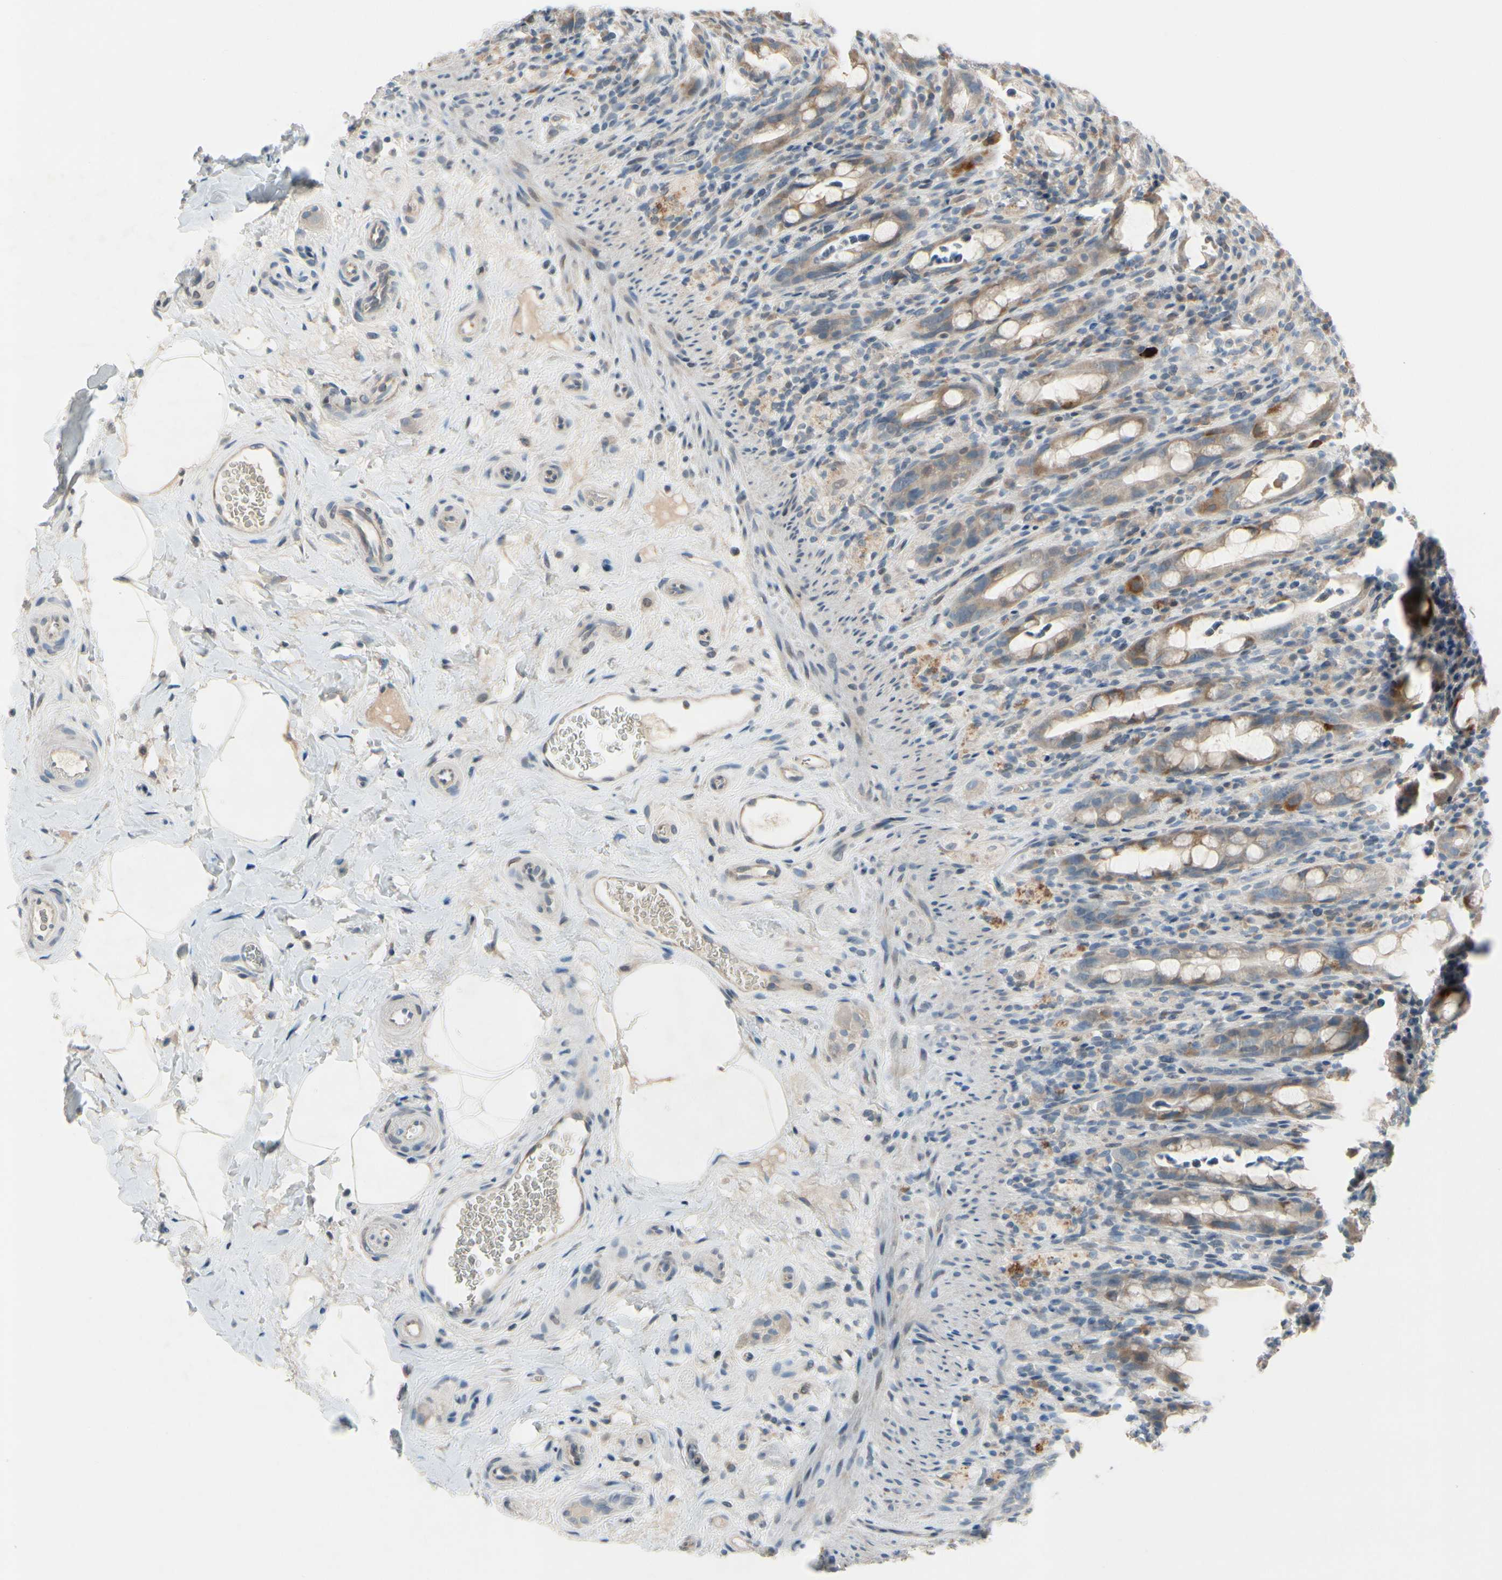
{"staining": {"intensity": "weak", "quantity": ">75%", "location": "cytoplasmic/membranous"}, "tissue": "rectum", "cell_type": "Glandular cells", "image_type": "normal", "snomed": [{"axis": "morphology", "description": "Normal tissue, NOS"}, {"axis": "topography", "description": "Rectum"}], "caption": "DAB (3,3'-diaminobenzidine) immunohistochemical staining of benign rectum displays weak cytoplasmic/membranous protein positivity in about >75% of glandular cells.", "gene": "PIP5K1B", "patient": {"sex": "male", "age": 44}}